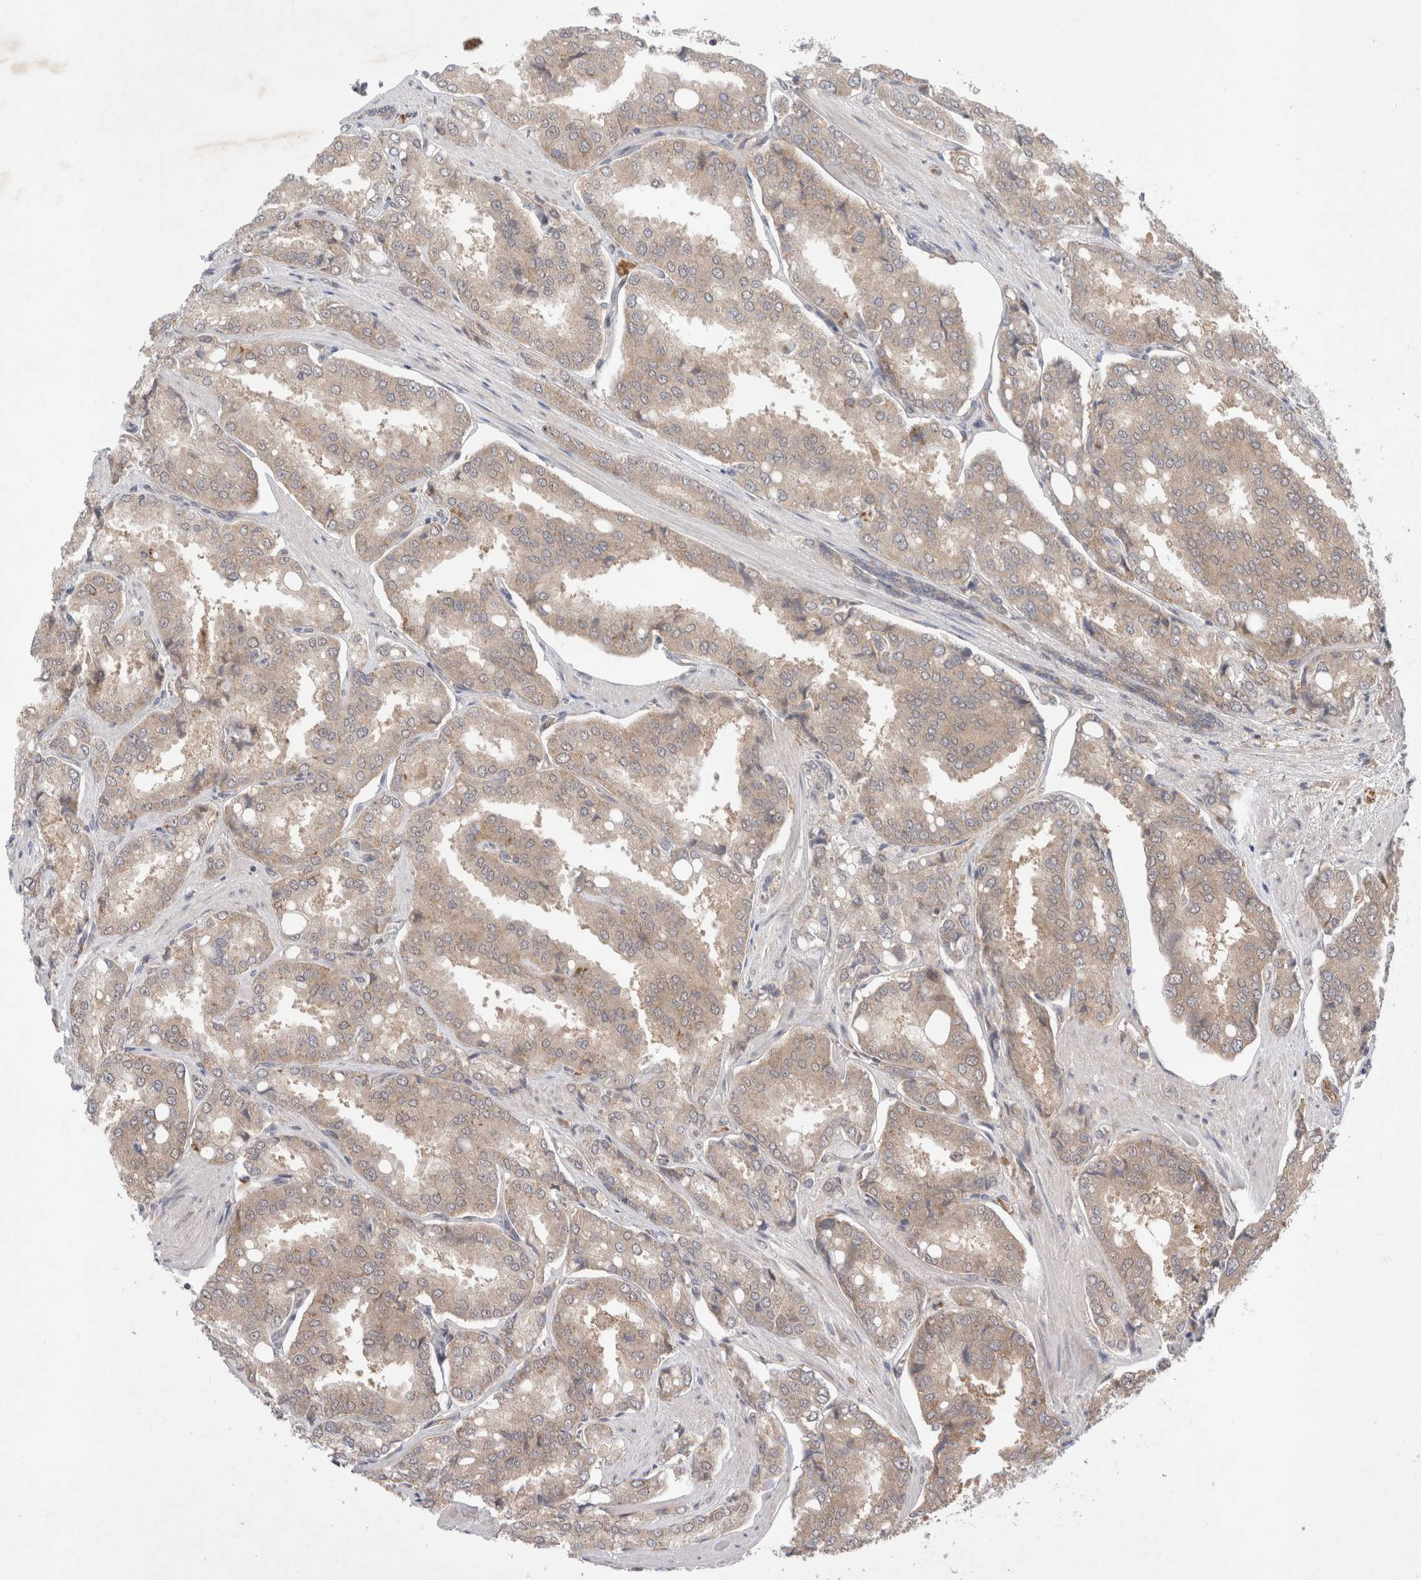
{"staining": {"intensity": "moderate", "quantity": ">75%", "location": "cytoplasmic/membranous"}, "tissue": "prostate cancer", "cell_type": "Tumor cells", "image_type": "cancer", "snomed": [{"axis": "morphology", "description": "Adenocarcinoma, High grade"}, {"axis": "topography", "description": "Prostate"}], "caption": "There is medium levels of moderate cytoplasmic/membranous positivity in tumor cells of adenocarcinoma (high-grade) (prostate), as demonstrated by immunohistochemical staining (brown color).", "gene": "EIF3E", "patient": {"sex": "male", "age": 50}}